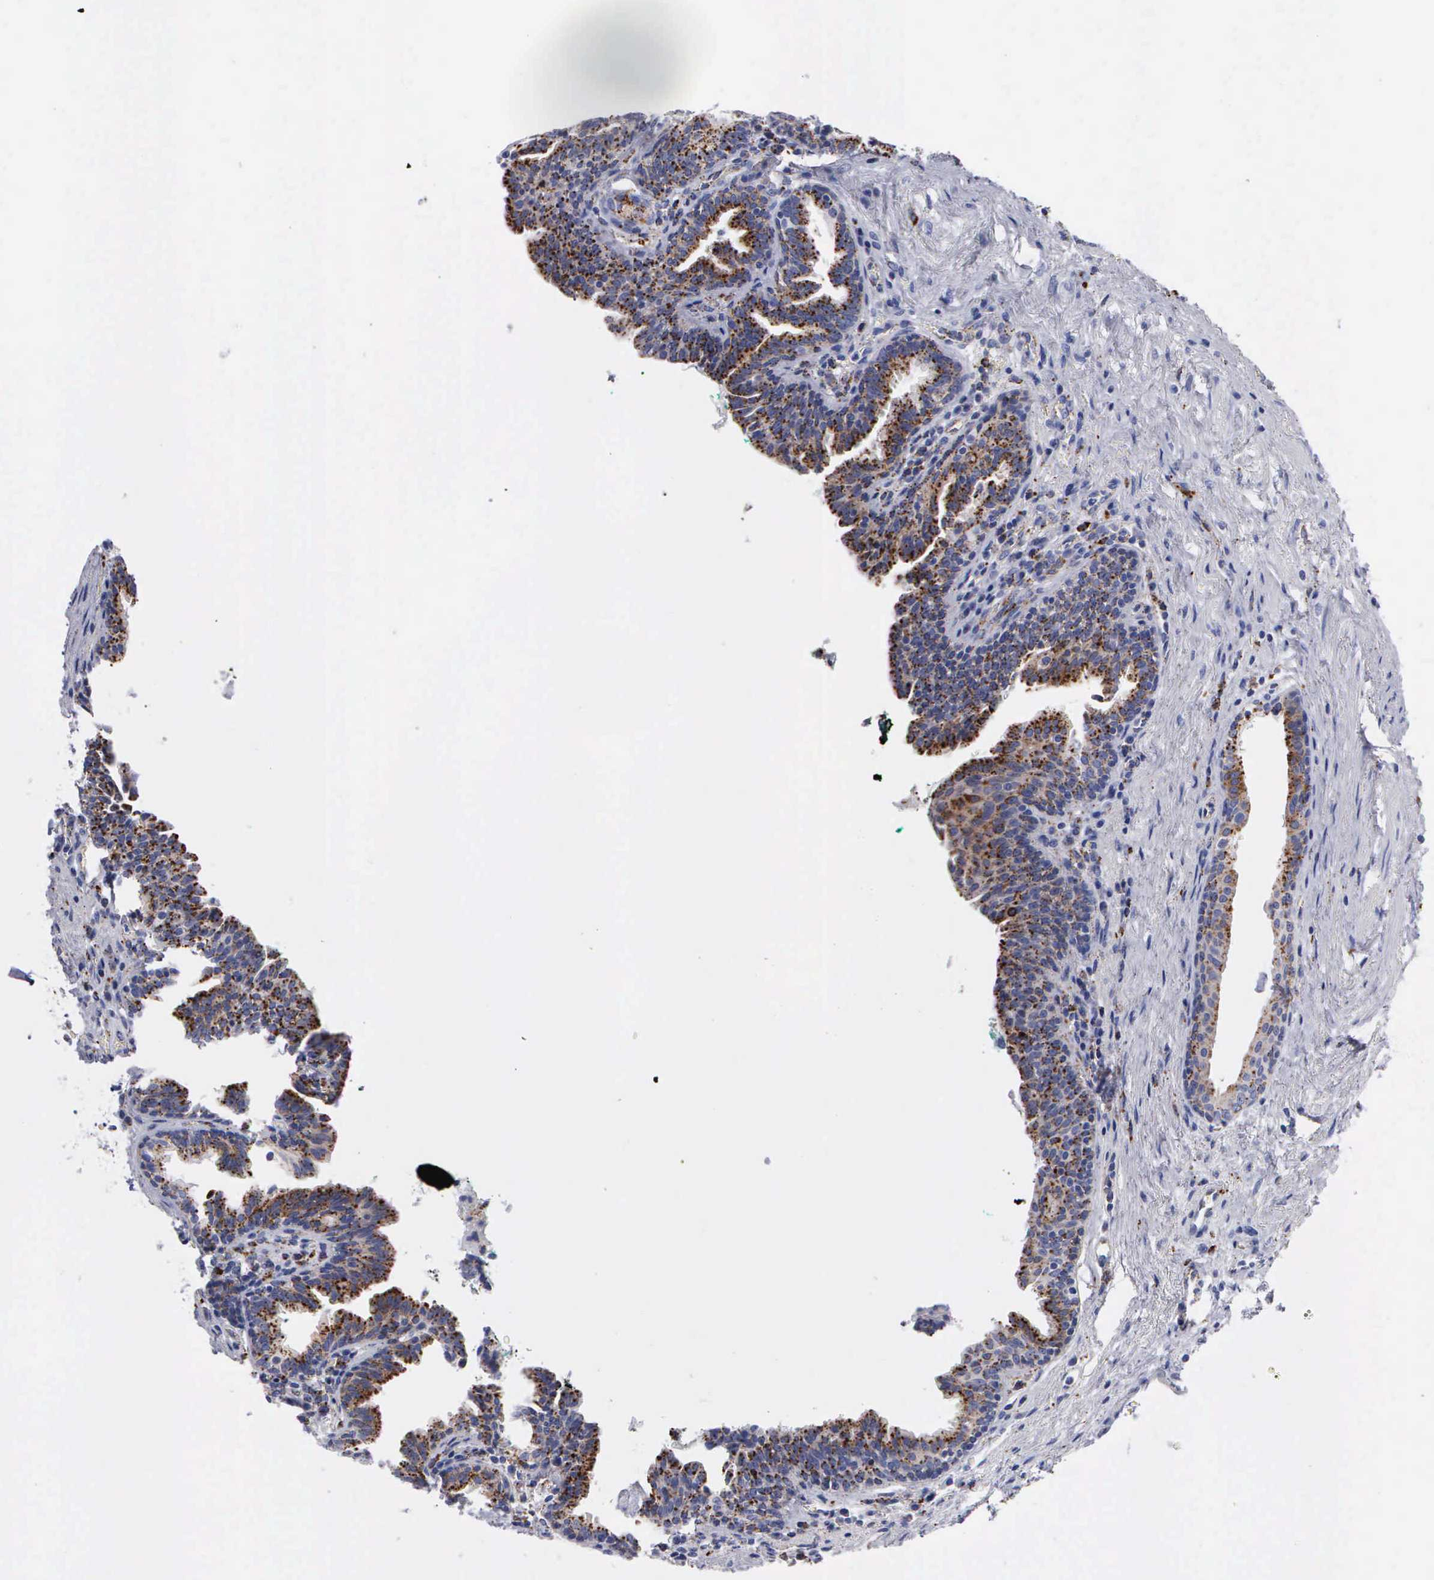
{"staining": {"intensity": "moderate", "quantity": ">75%", "location": "cytoplasmic/membranous"}, "tissue": "prostate", "cell_type": "Glandular cells", "image_type": "normal", "snomed": [{"axis": "morphology", "description": "Normal tissue, NOS"}, {"axis": "topography", "description": "Prostate"}], "caption": "A brown stain shows moderate cytoplasmic/membranous expression of a protein in glandular cells of benign human prostate.", "gene": "CTSH", "patient": {"sex": "male", "age": 65}}